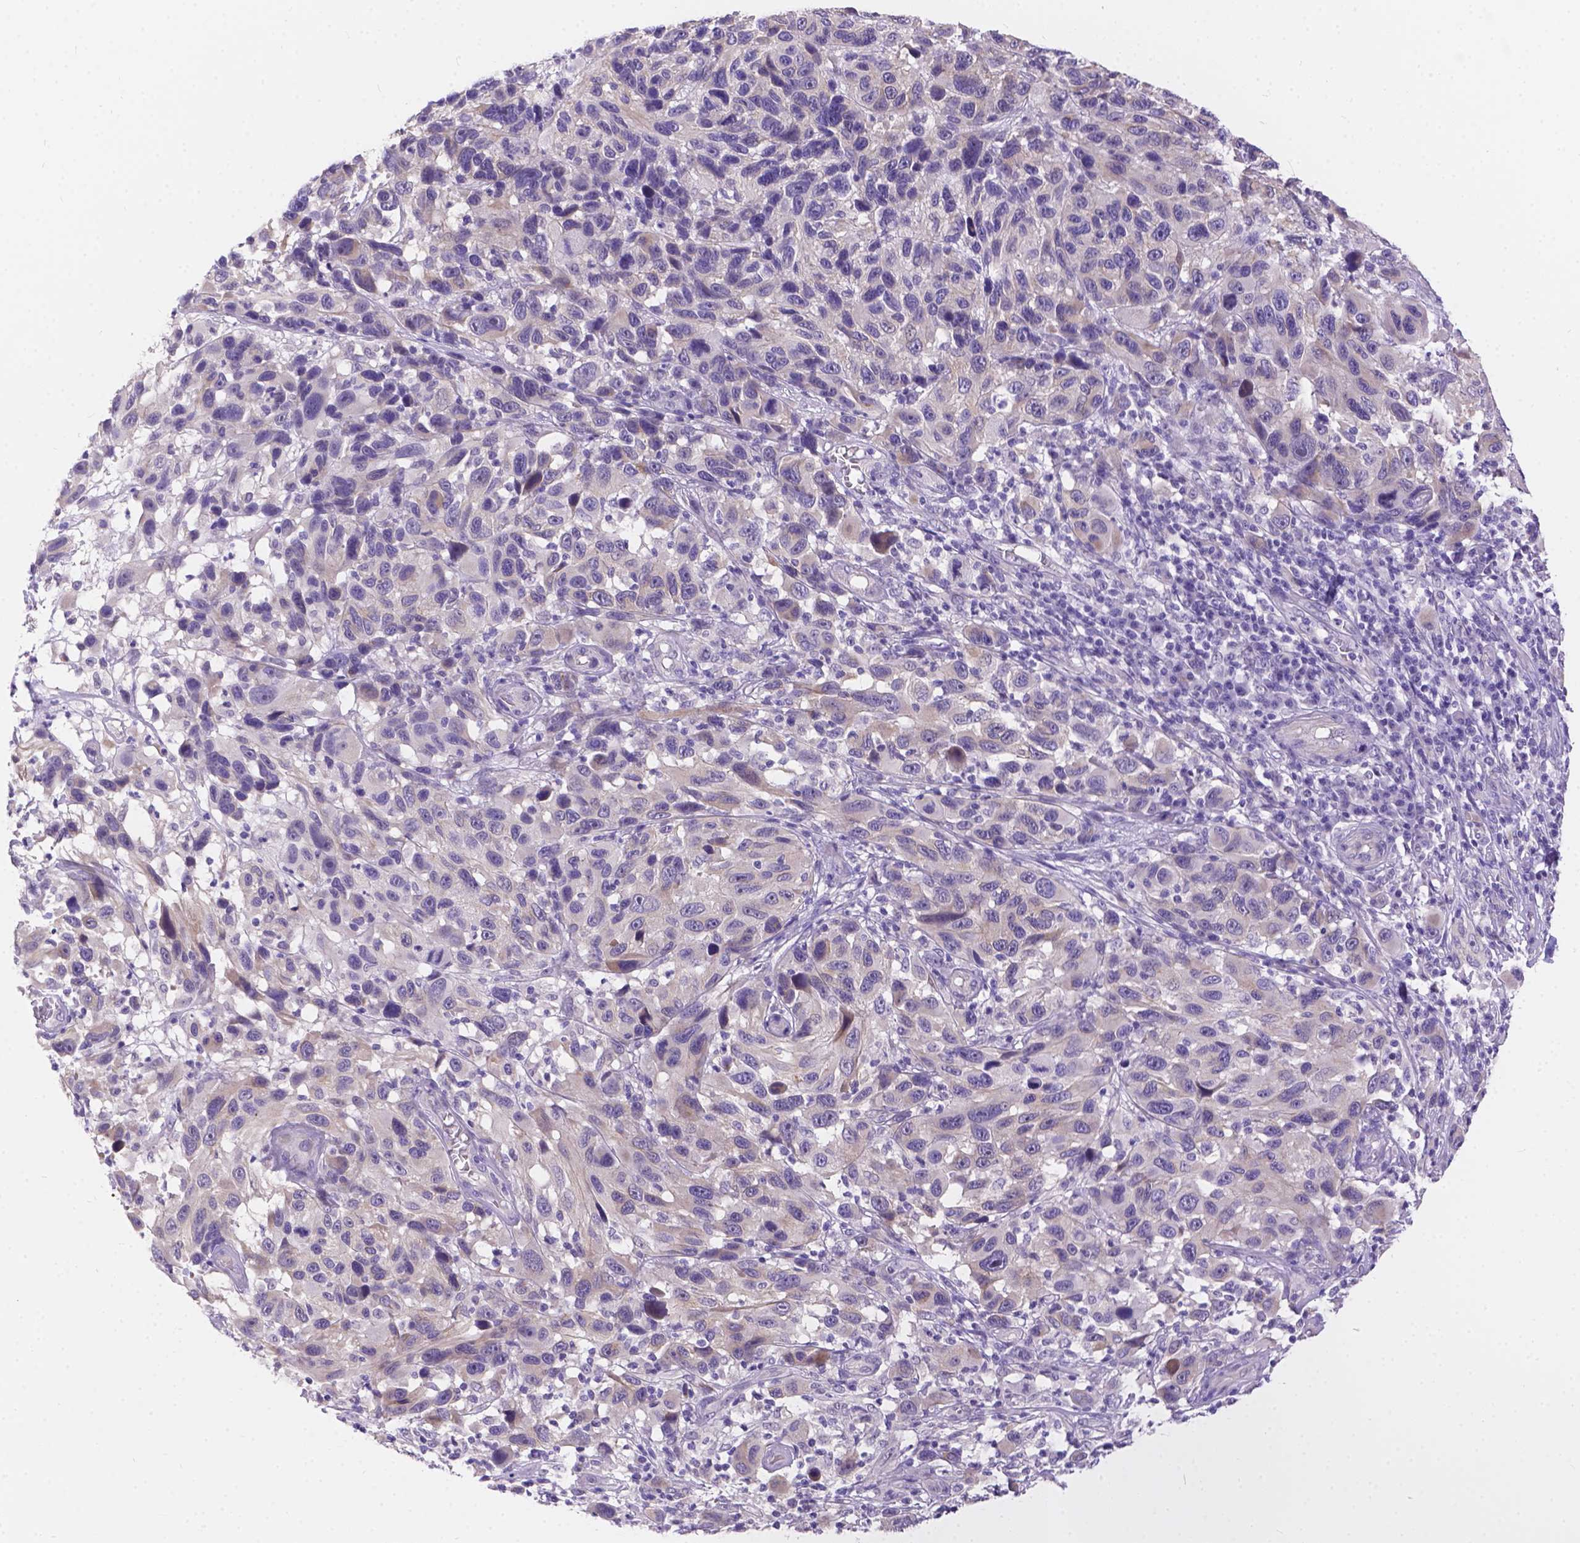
{"staining": {"intensity": "negative", "quantity": "none", "location": "none"}, "tissue": "melanoma", "cell_type": "Tumor cells", "image_type": "cancer", "snomed": [{"axis": "morphology", "description": "Malignant melanoma, NOS"}, {"axis": "topography", "description": "Skin"}], "caption": "Protein analysis of melanoma reveals no significant staining in tumor cells.", "gene": "DLEC1", "patient": {"sex": "male", "age": 53}}